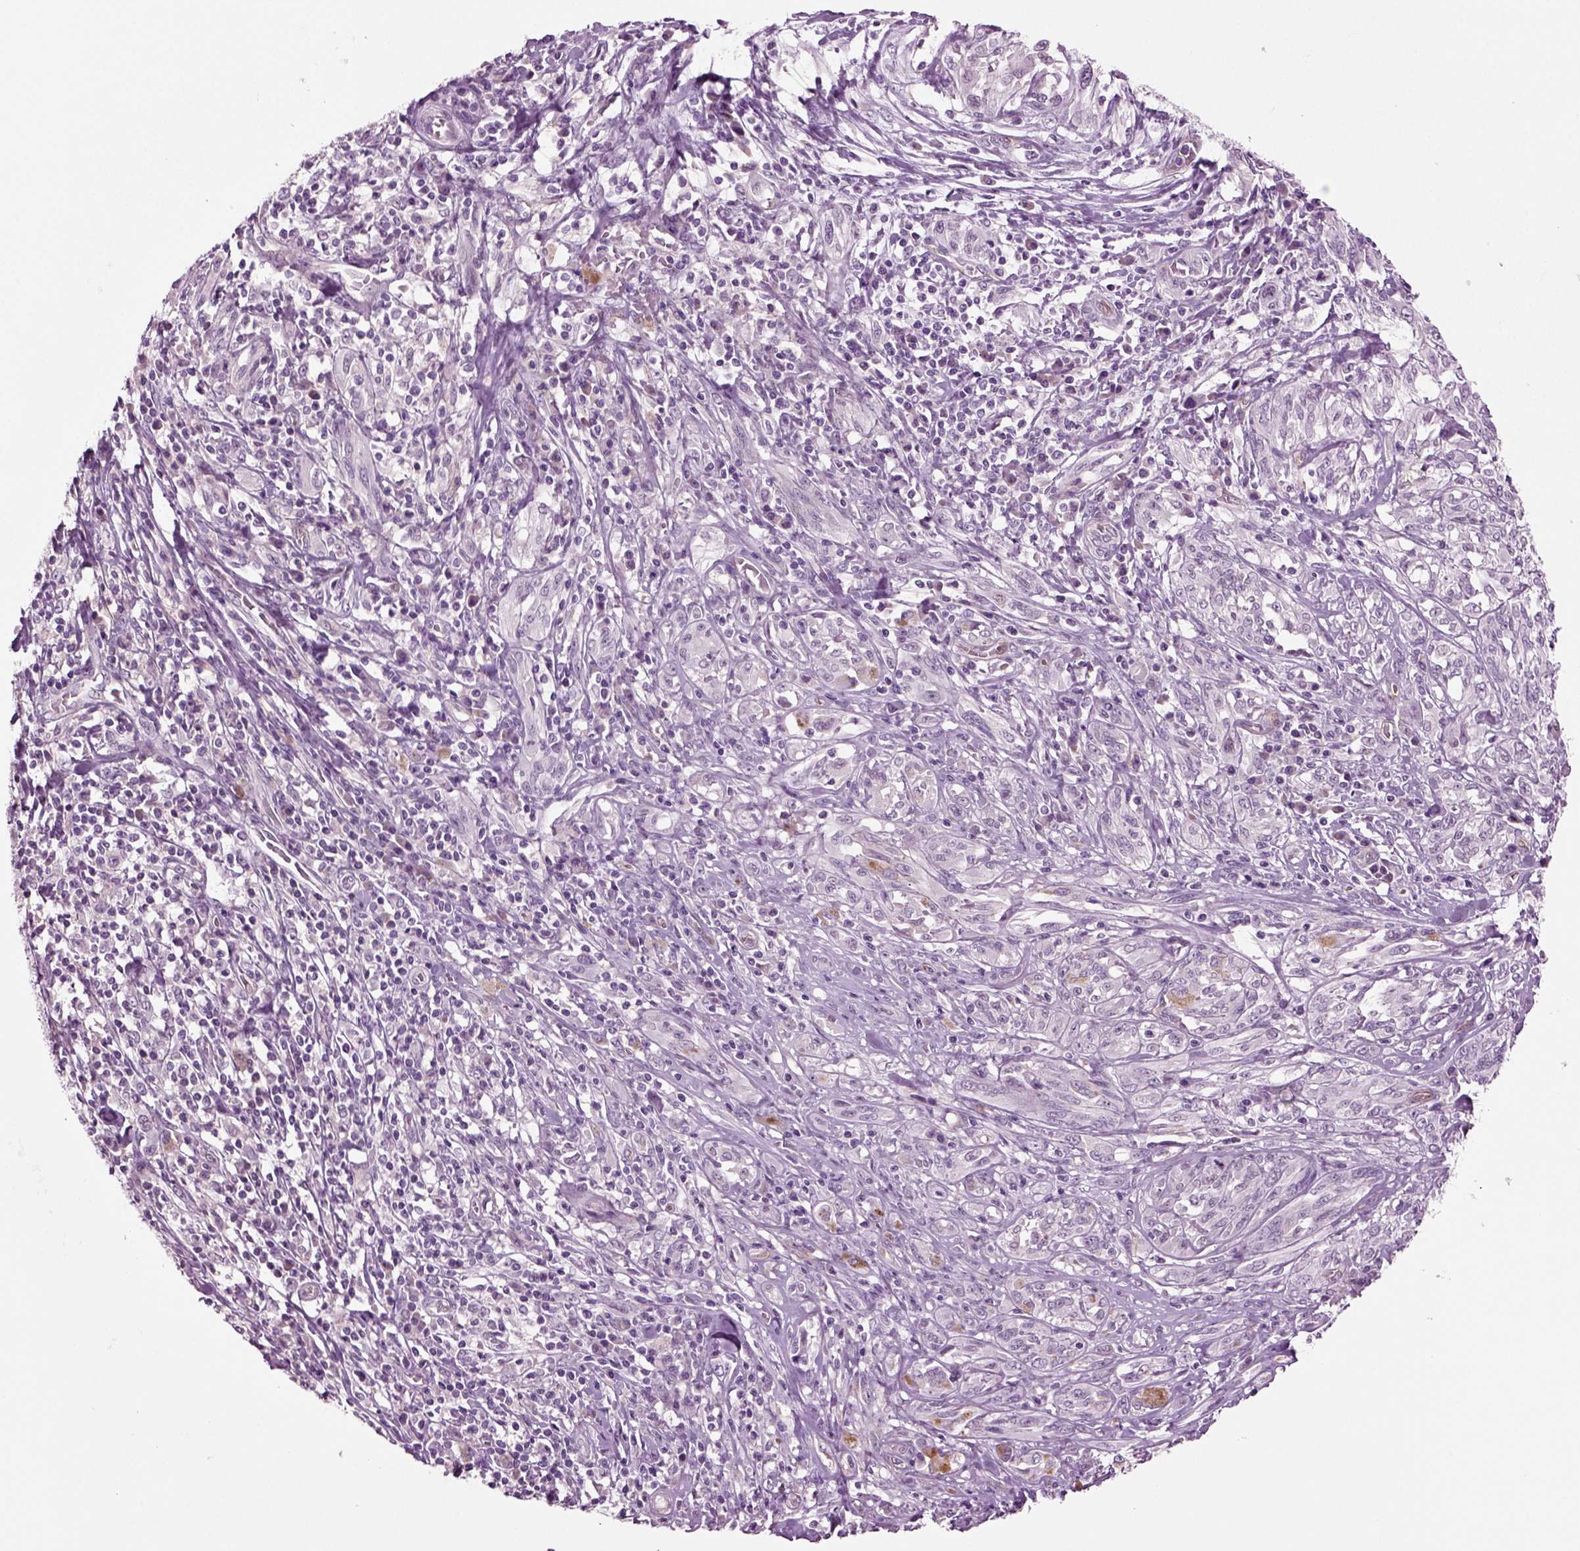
{"staining": {"intensity": "negative", "quantity": "none", "location": "none"}, "tissue": "melanoma", "cell_type": "Tumor cells", "image_type": "cancer", "snomed": [{"axis": "morphology", "description": "Malignant melanoma, NOS"}, {"axis": "topography", "description": "Skin"}], "caption": "DAB (3,3'-diaminobenzidine) immunohistochemical staining of malignant melanoma demonstrates no significant staining in tumor cells. (Immunohistochemistry, brightfield microscopy, high magnification).", "gene": "COL9A2", "patient": {"sex": "female", "age": 91}}